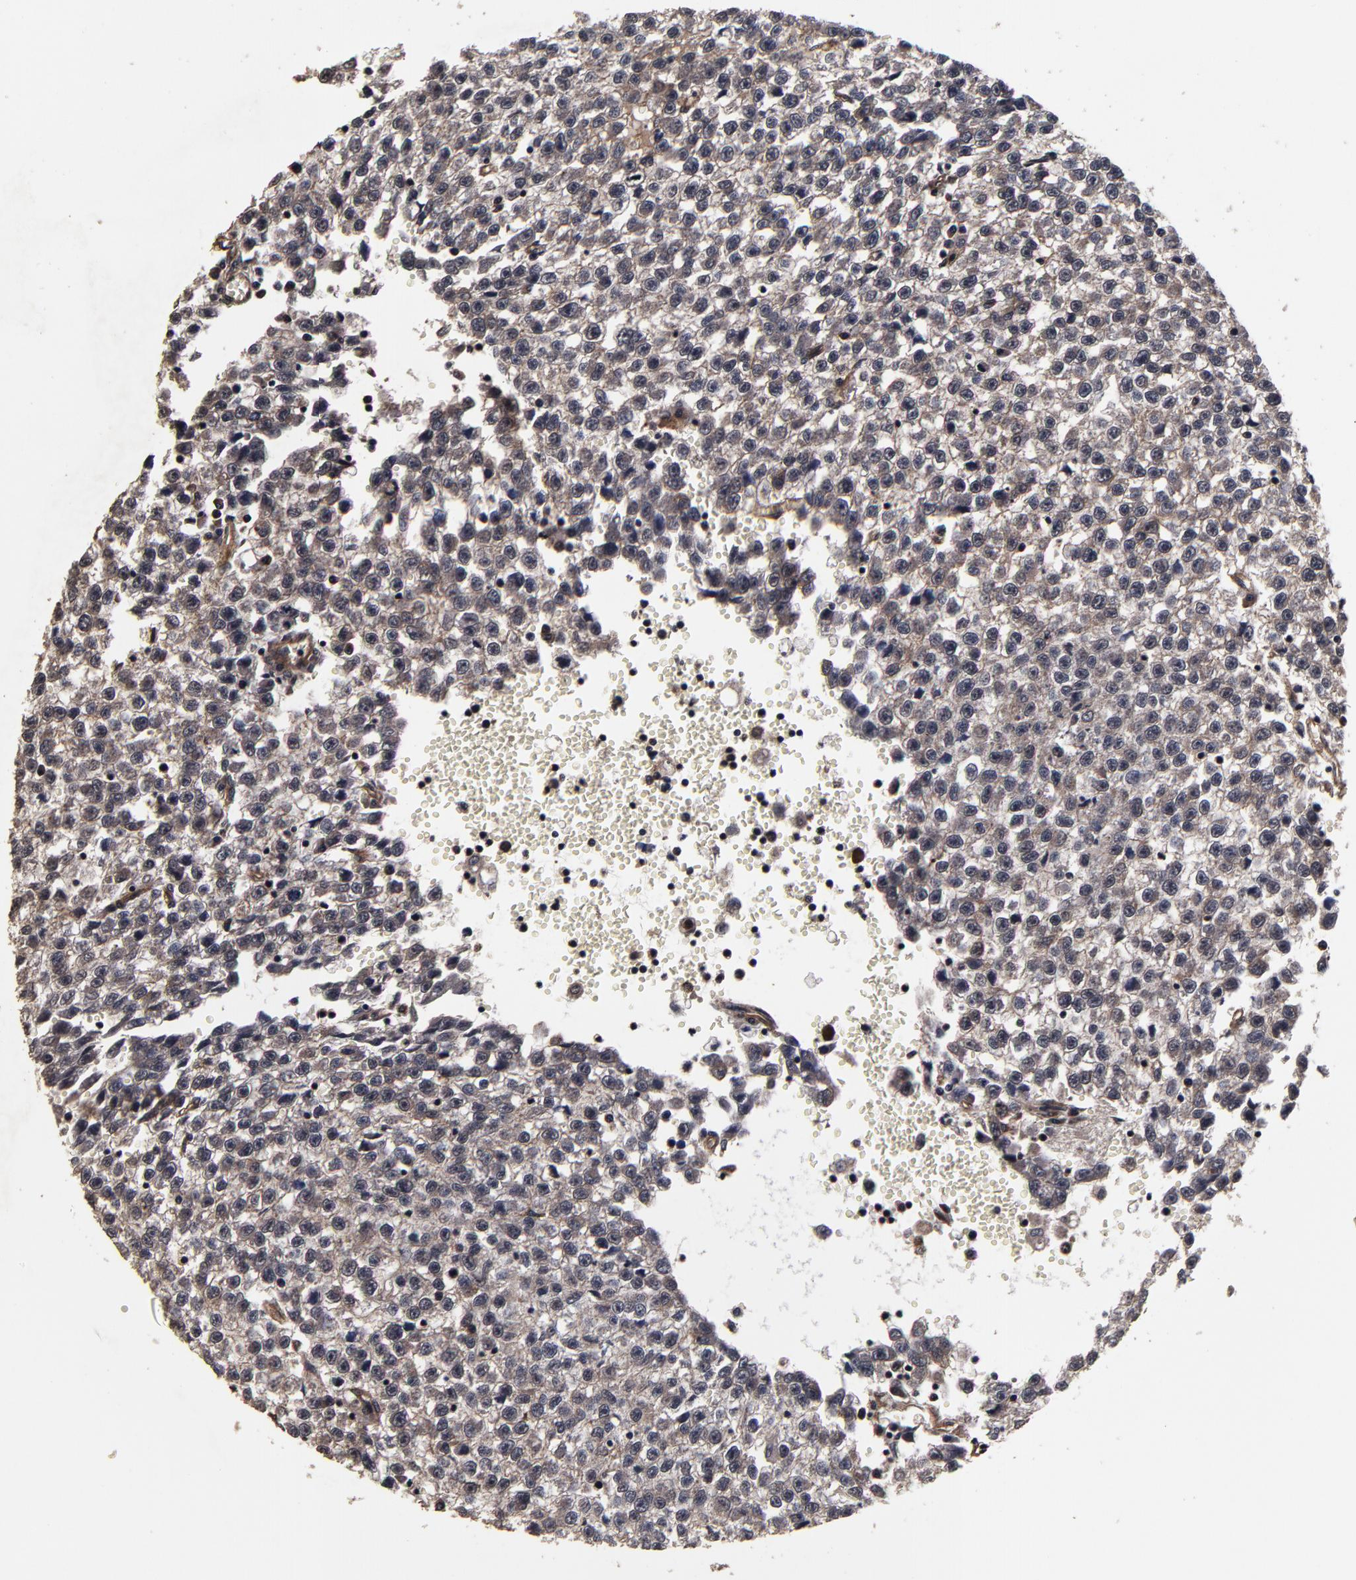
{"staining": {"intensity": "weak", "quantity": "25%-75%", "location": "cytoplasmic/membranous,nuclear"}, "tissue": "testis cancer", "cell_type": "Tumor cells", "image_type": "cancer", "snomed": [{"axis": "morphology", "description": "Seminoma, NOS"}, {"axis": "topography", "description": "Testis"}], "caption": "IHC of human testis seminoma demonstrates low levels of weak cytoplasmic/membranous and nuclear staining in approximately 25%-75% of tumor cells. (DAB IHC with brightfield microscopy, high magnification).", "gene": "MMP15", "patient": {"sex": "male", "age": 35}}